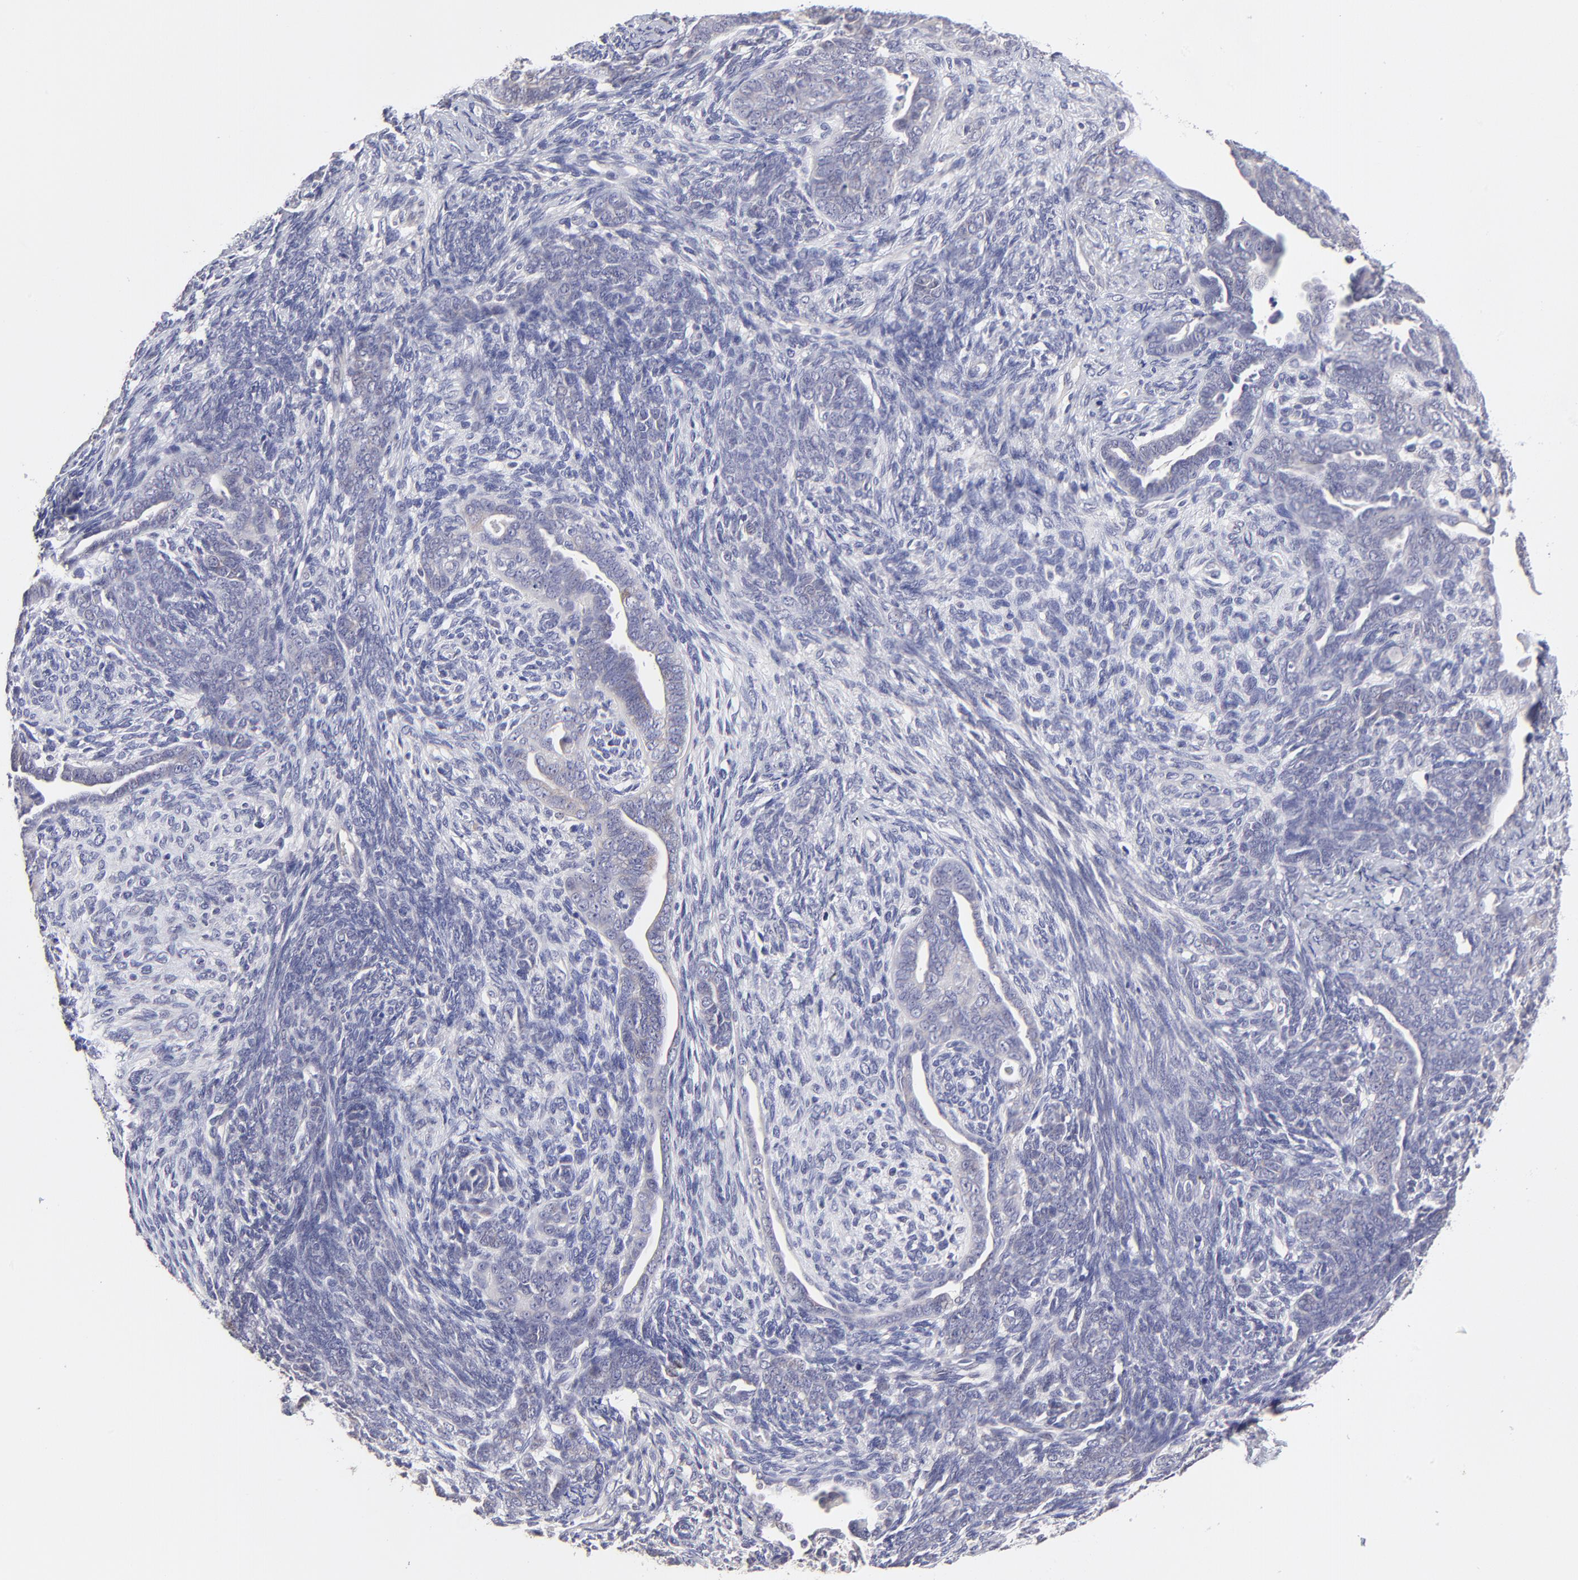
{"staining": {"intensity": "negative", "quantity": "none", "location": "none"}, "tissue": "endometrial cancer", "cell_type": "Tumor cells", "image_type": "cancer", "snomed": [{"axis": "morphology", "description": "Neoplasm, malignant, NOS"}, {"axis": "topography", "description": "Endometrium"}], "caption": "Immunohistochemistry (IHC) histopathology image of neoplastic tissue: human endometrial malignant neoplasm stained with DAB (3,3'-diaminobenzidine) demonstrates no significant protein expression in tumor cells. (Immunohistochemistry (IHC), brightfield microscopy, high magnification).", "gene": "BTG2", "patient": {"sex": "female", "age": 74}}